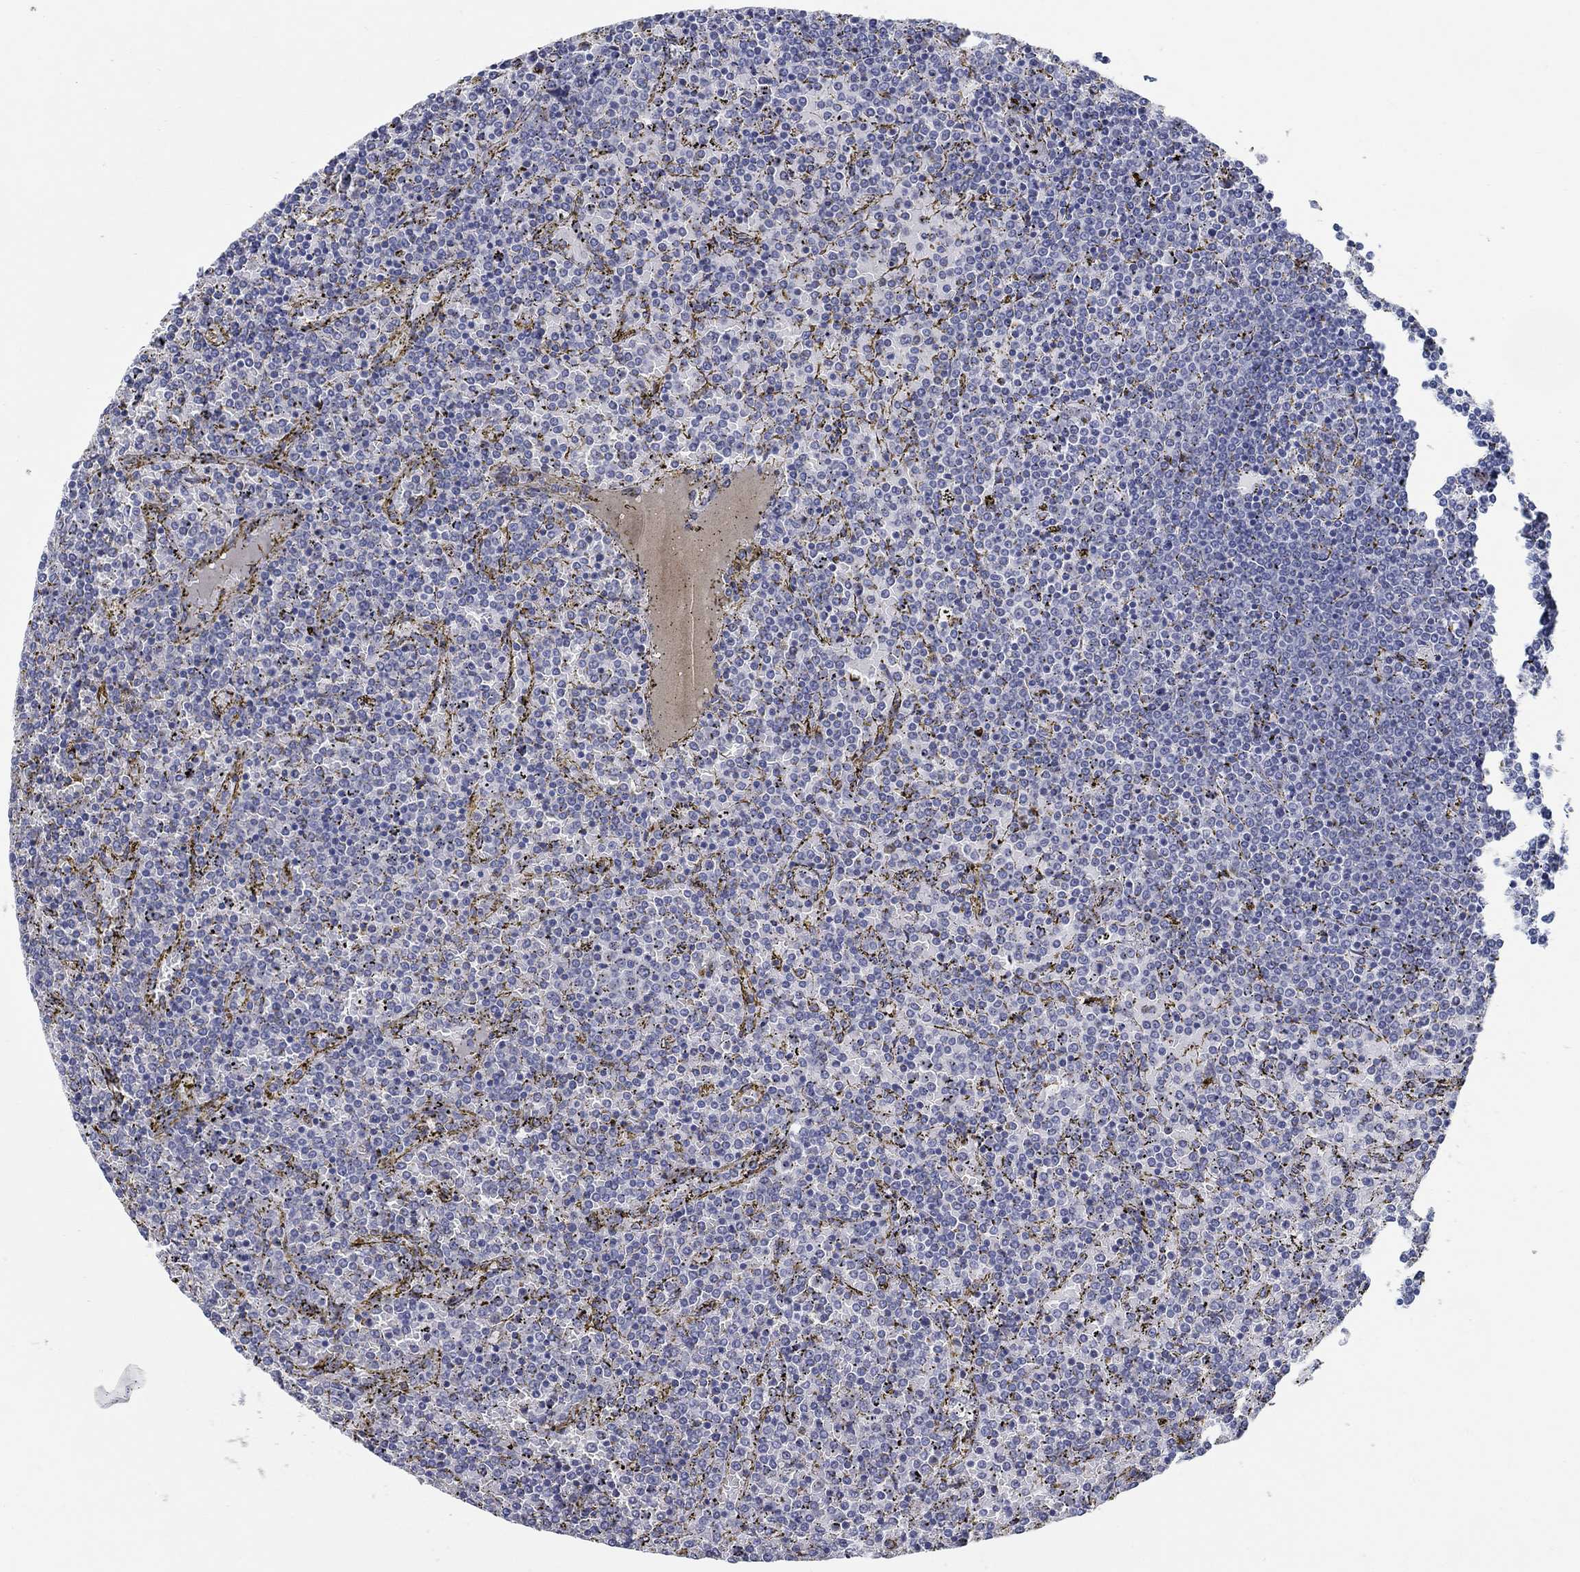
{"staining": {"intensity": "negative", "quantity": "none", "location": "none"}, "tissue": "lymphoma", "cell_type": "Tumor cells", "image_type": "cancer", "snomed": [{"axis": "morphology", "description": "Malignant lymphoma, non-Hodgkin's type, Low grade"}, {"axis": "topography", "description": "Spleen"}], "caption": "The micrograph shows no significant staining in tumor cells of lymphoma. (DAB immunohistochemistry (IHC), high magnification).", "gene": "NUP155", "patient": {"sex": "female", "age": 77}}